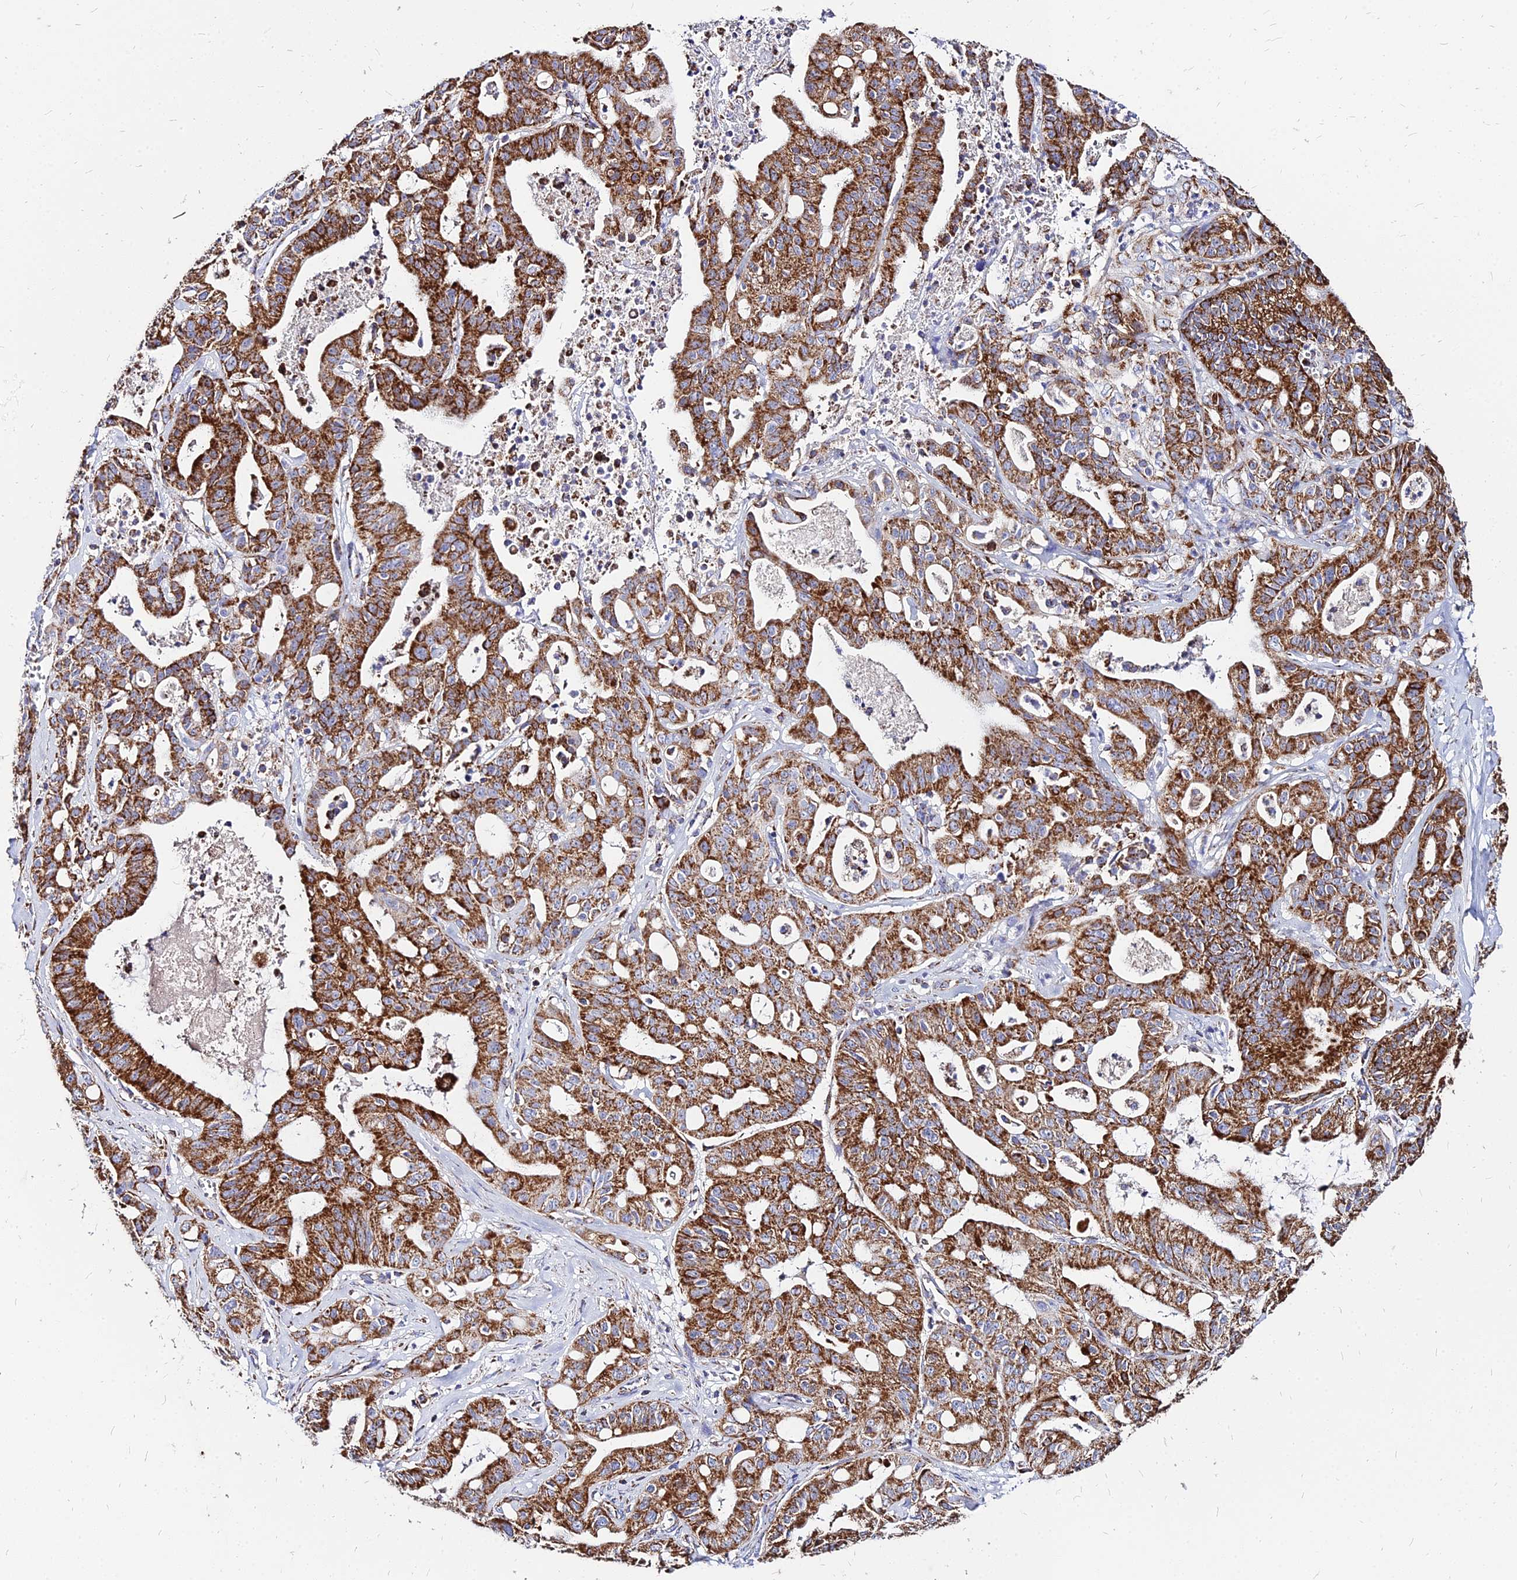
{"staining": {"intensity": "strong", "quantity": ">75%", "location": "cytoplasmic/membranous"}, "tissue": "ovarian cancer", "cell_type": "Tumor cells", "image_type": "cancer", "snomed": [{"axis": "morphology", "description": "Cystadenocarcinoma, mucinous, NOS"}, {"axis": "topography", "description": "Ovary"}], "caption": "A histopathology image of human mucinous cystadenocarcinoma (ovarian) stained for a protein reveals strong cytoplasmic/membranous brown staining in tumor cells. The protein of interest is stained brown, and the nuclei are stained in blue (DAB IHC with brightfield microscopy, high magnification).", "gene": "DLD", "patient": {"sex": "female", "age": 70}}